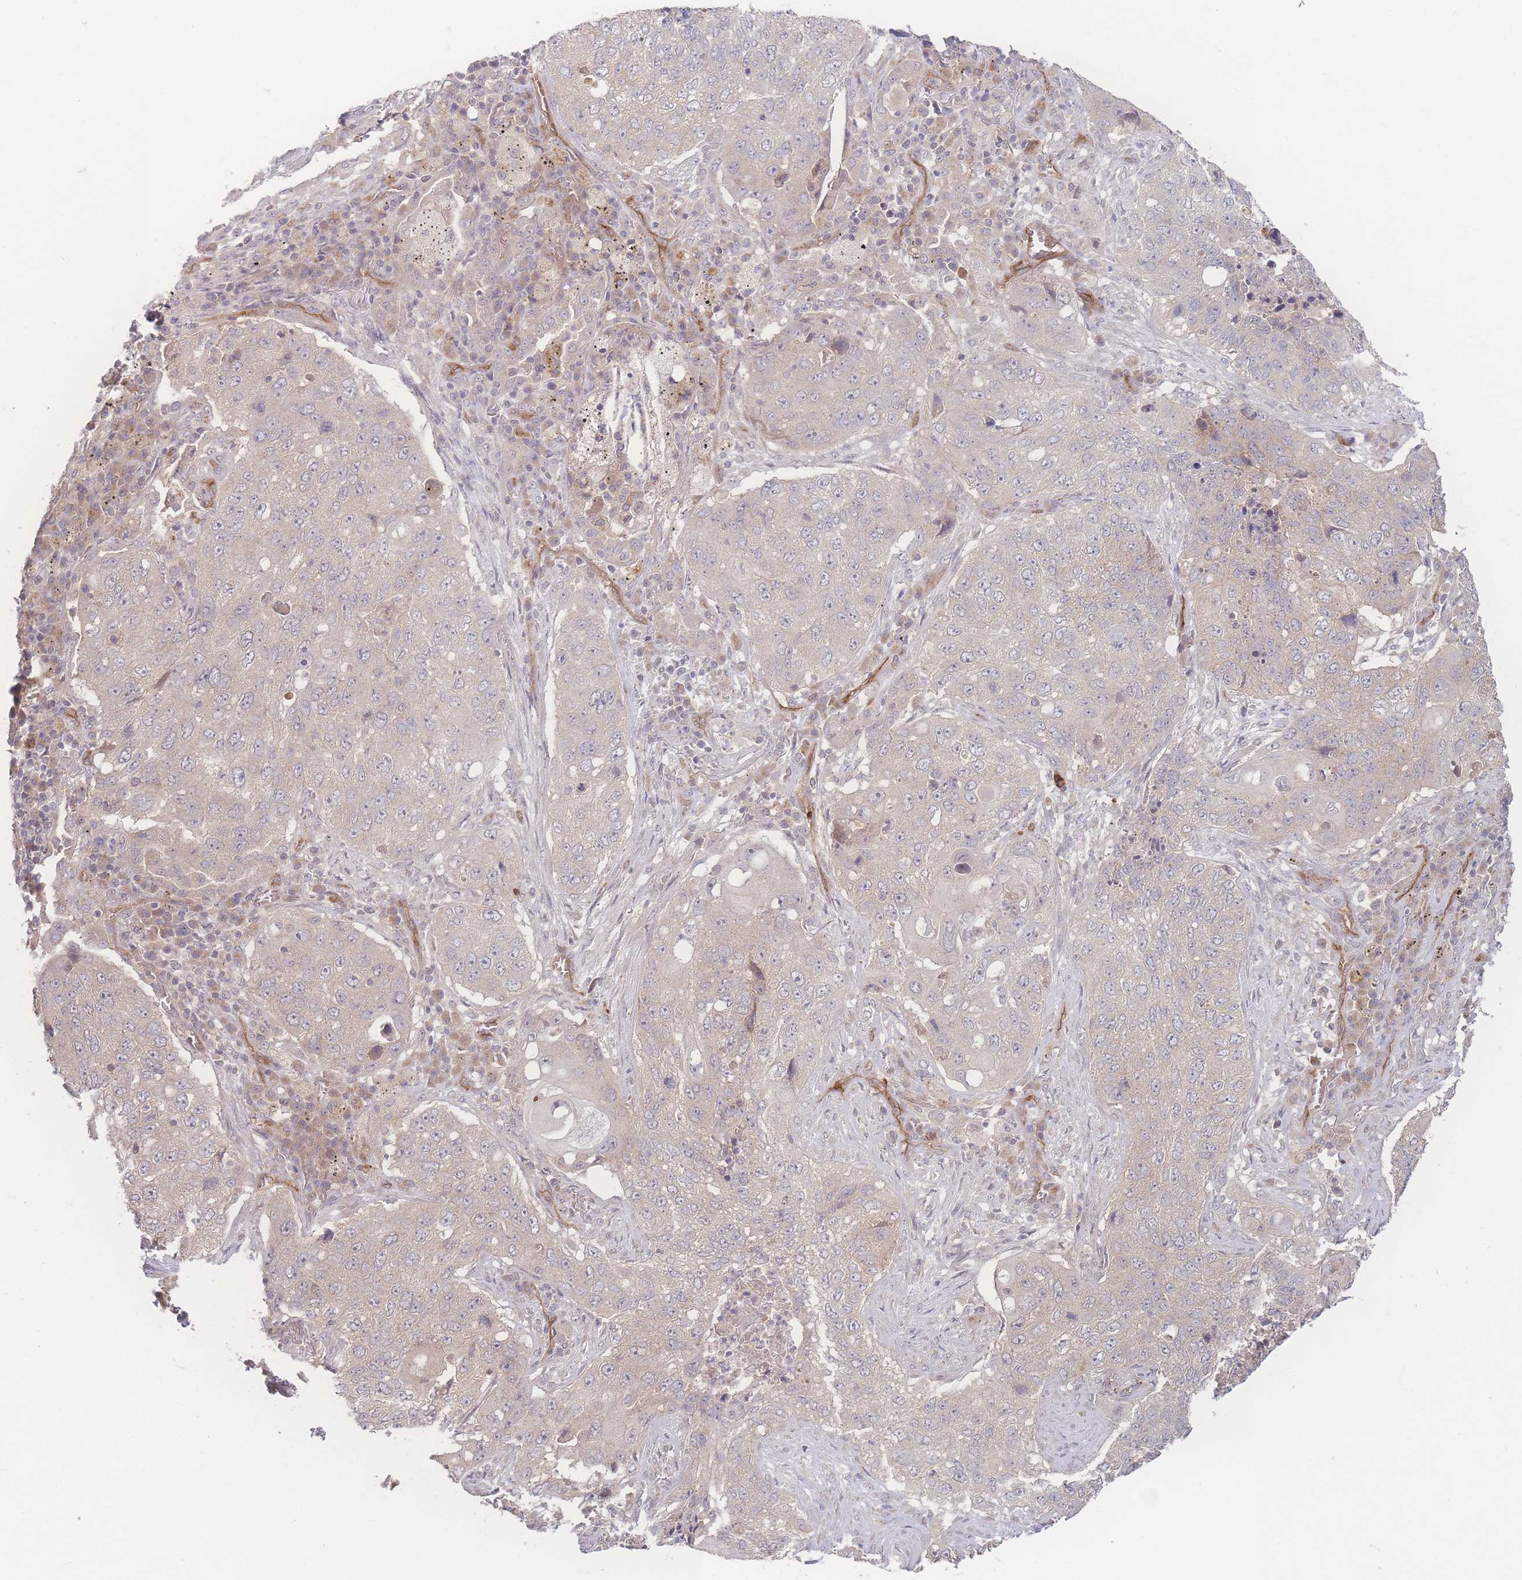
{"staining": {"intensity": "negative", "quantity": "none", "location": "none"}, "tissue": "lung cancer", "cell_type": "Tumor cells", "image_type": "cancer", "snomed": [{"axis": "morphology", "description": "Squamous cell carcinoma, NOS"}, {"axis": "topography", "description": "Lung"}], "caption": "Immunohistochemical staining of human lung cancer (squamous cell carcinoma) exhibits no significant expression in tumor cells.", "gene": "INSR", "patient": {"sex": "female", "age": 63}}